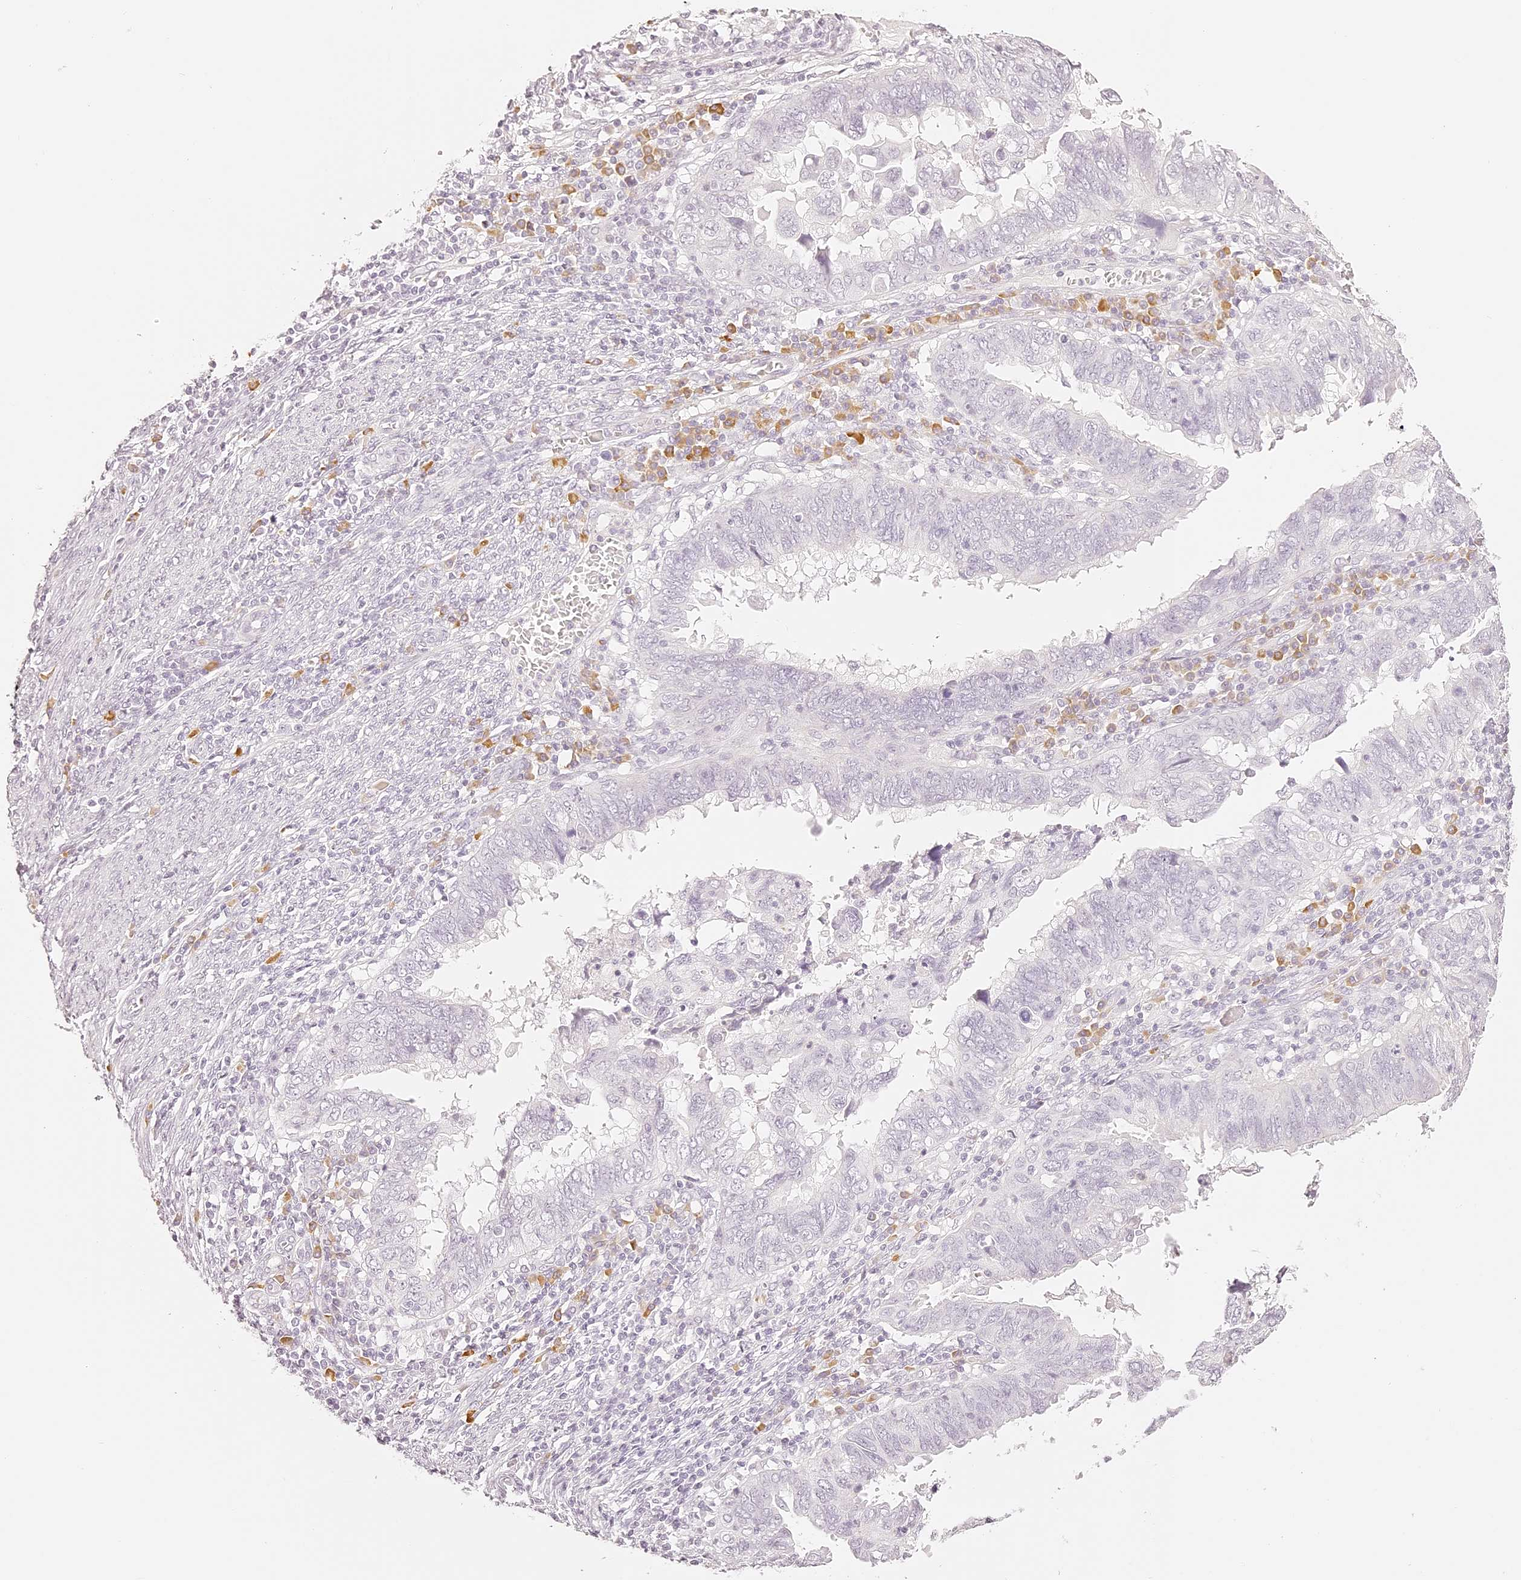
{"staining": {"intensity": "negative", "quantity": "none", "location": "none"}, "tissue": "endometrial cancer", "cell_type": "Tumor cells", "image_type": "cancer", "snomed": [{"axis": "morphology", "description": "Adenocarcinoma, NOS"}, {"axis": "topography", "description": "Uterus"}], "caption": "An IHC histopathology image of adenocarcinoma (endometrial) is shown. There is no staining in tumor cells of adenocarcinoma (endometrial).", "gene": "TRIM45", "patient": {"sex": "female", "age": 77}}